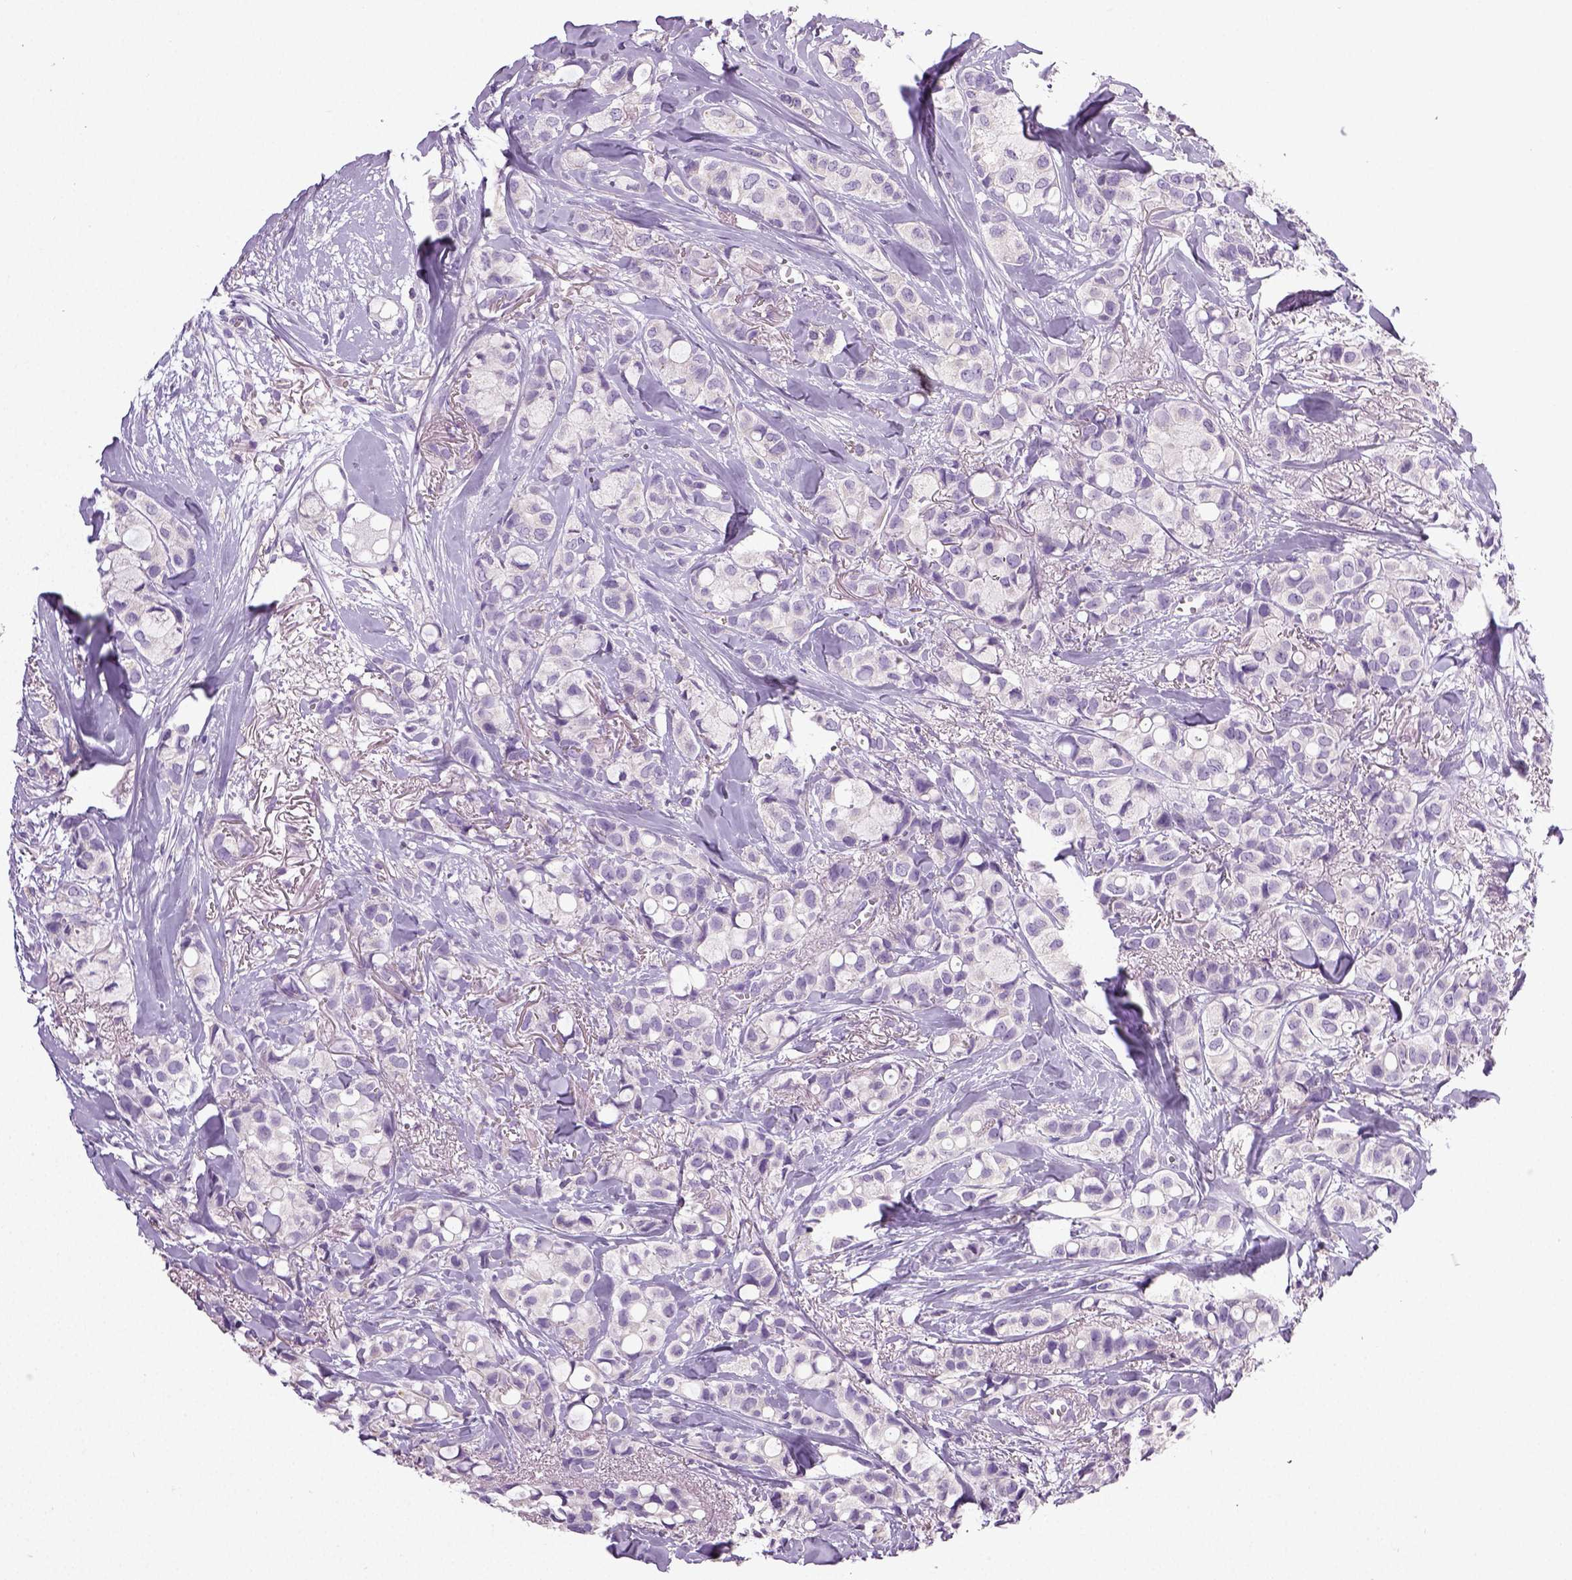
{"staining": {"intensity": "negative", "quantity": "none", "location": "none"}, "tissue": "breast cancer", "cell_type": "Tumor cells", "image_type": "cancer", "snomed": [{"axis": "morphology", "description": "Duct carcinoma"}, {"axis": "topography", "description": "Breast"}], "caption": "There is no significant positivity in tumor cells of invasive ductal carcinoma (breast). (DAB IHC, high magnification).", "gene": "NECAB2", "patient": {"sex": "female", "age": 85}}